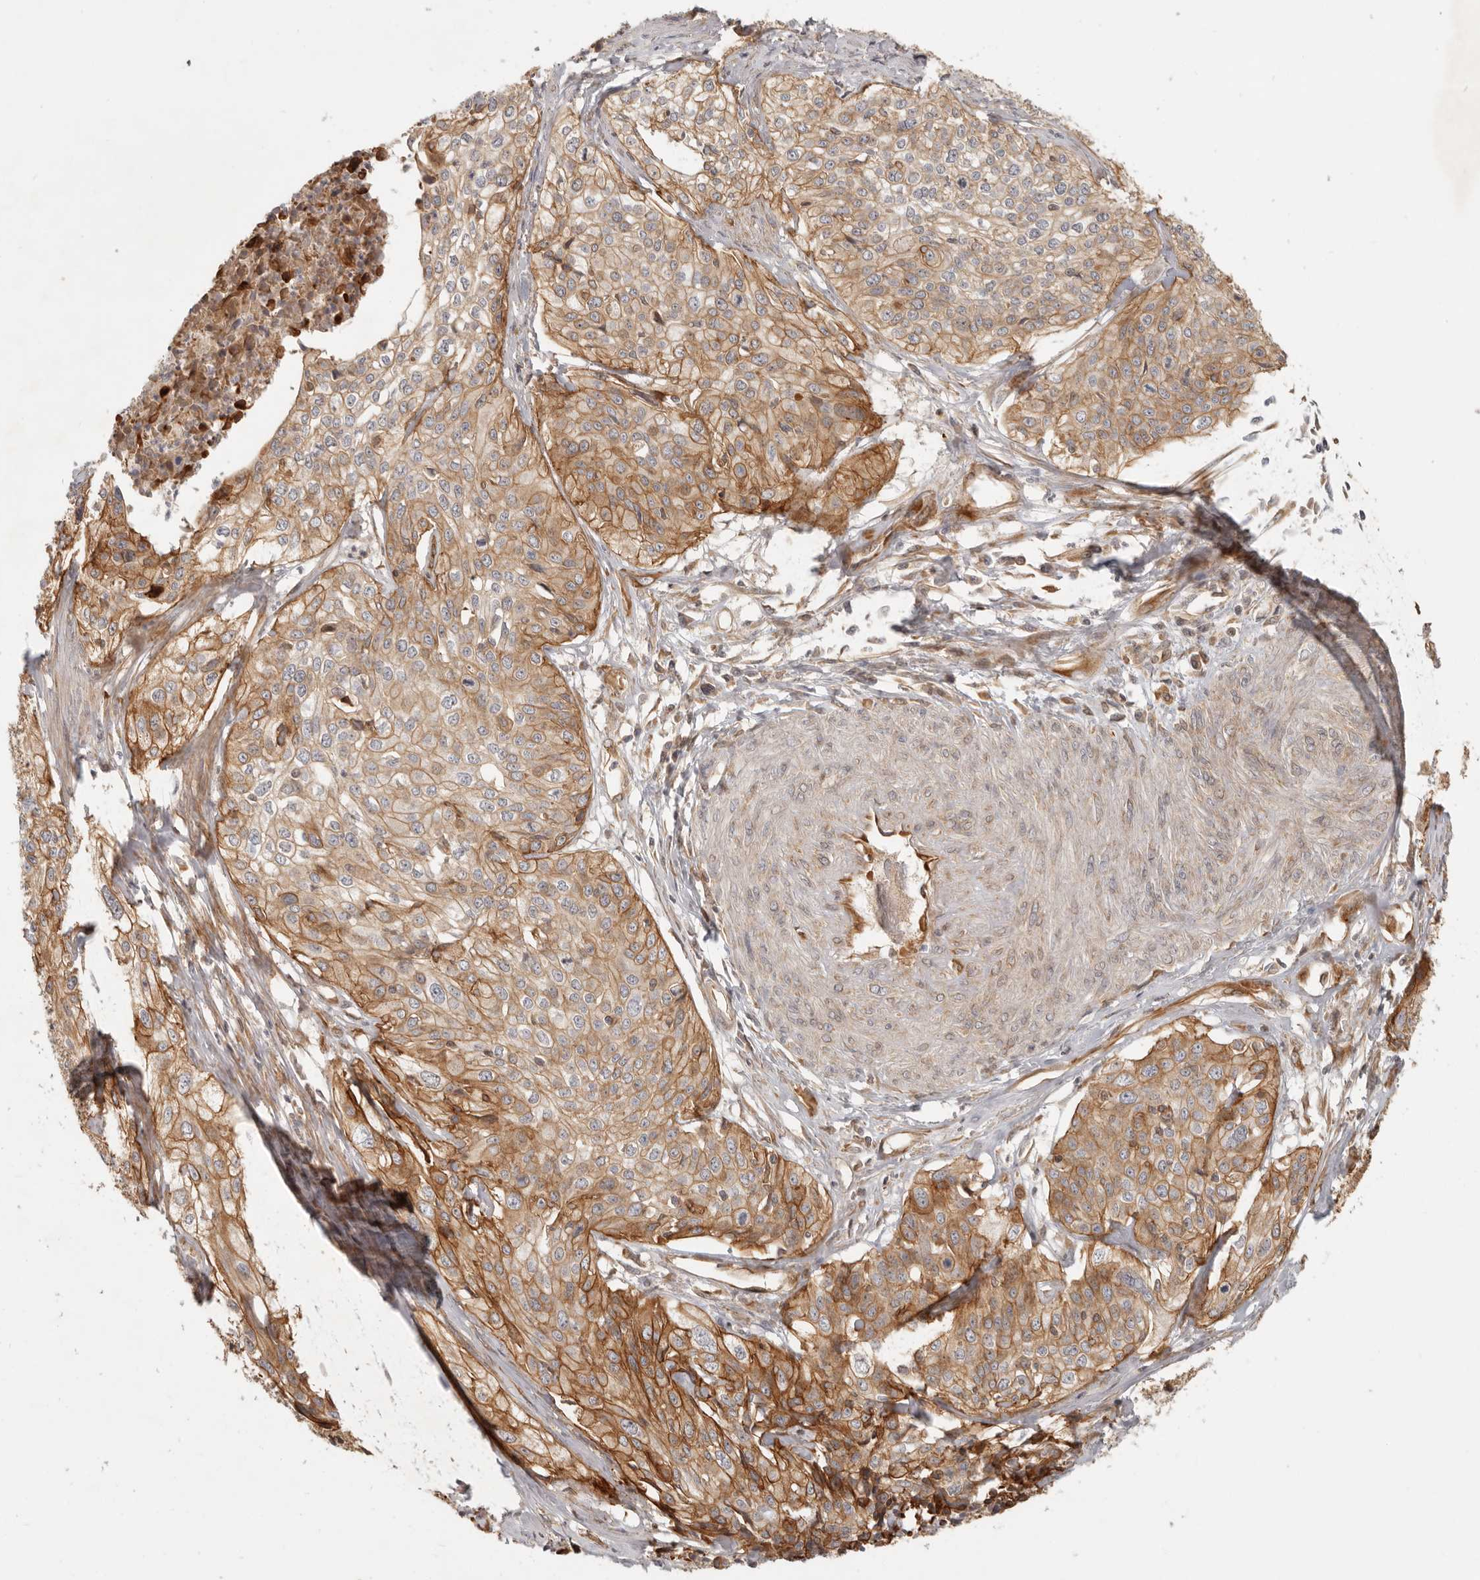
{"staining": {"intensity": "moderate", "quantity": "25%-75%", "location": "cytoplasmic/membranous"}, "tissue": "cervical cancer", "cell_type": "Tumor cells", "image_type": "cancer", "snomed": [{"axis": "morphology", "description": "Squamous cell carcinoma, NOS"}, {"axis": "topography", "description": "Cervix"}], "caption": "This micrograph displays squamous cell carcinoma (cervical) stained with IHC to label a protein in brown. The cytoplasmic/membranous of tumor cells show moderate positivity for the protein. Nuclei are counter-stained blue.", "gene": "UFSP1", "patient": {"sex": "female", "age": 31}}